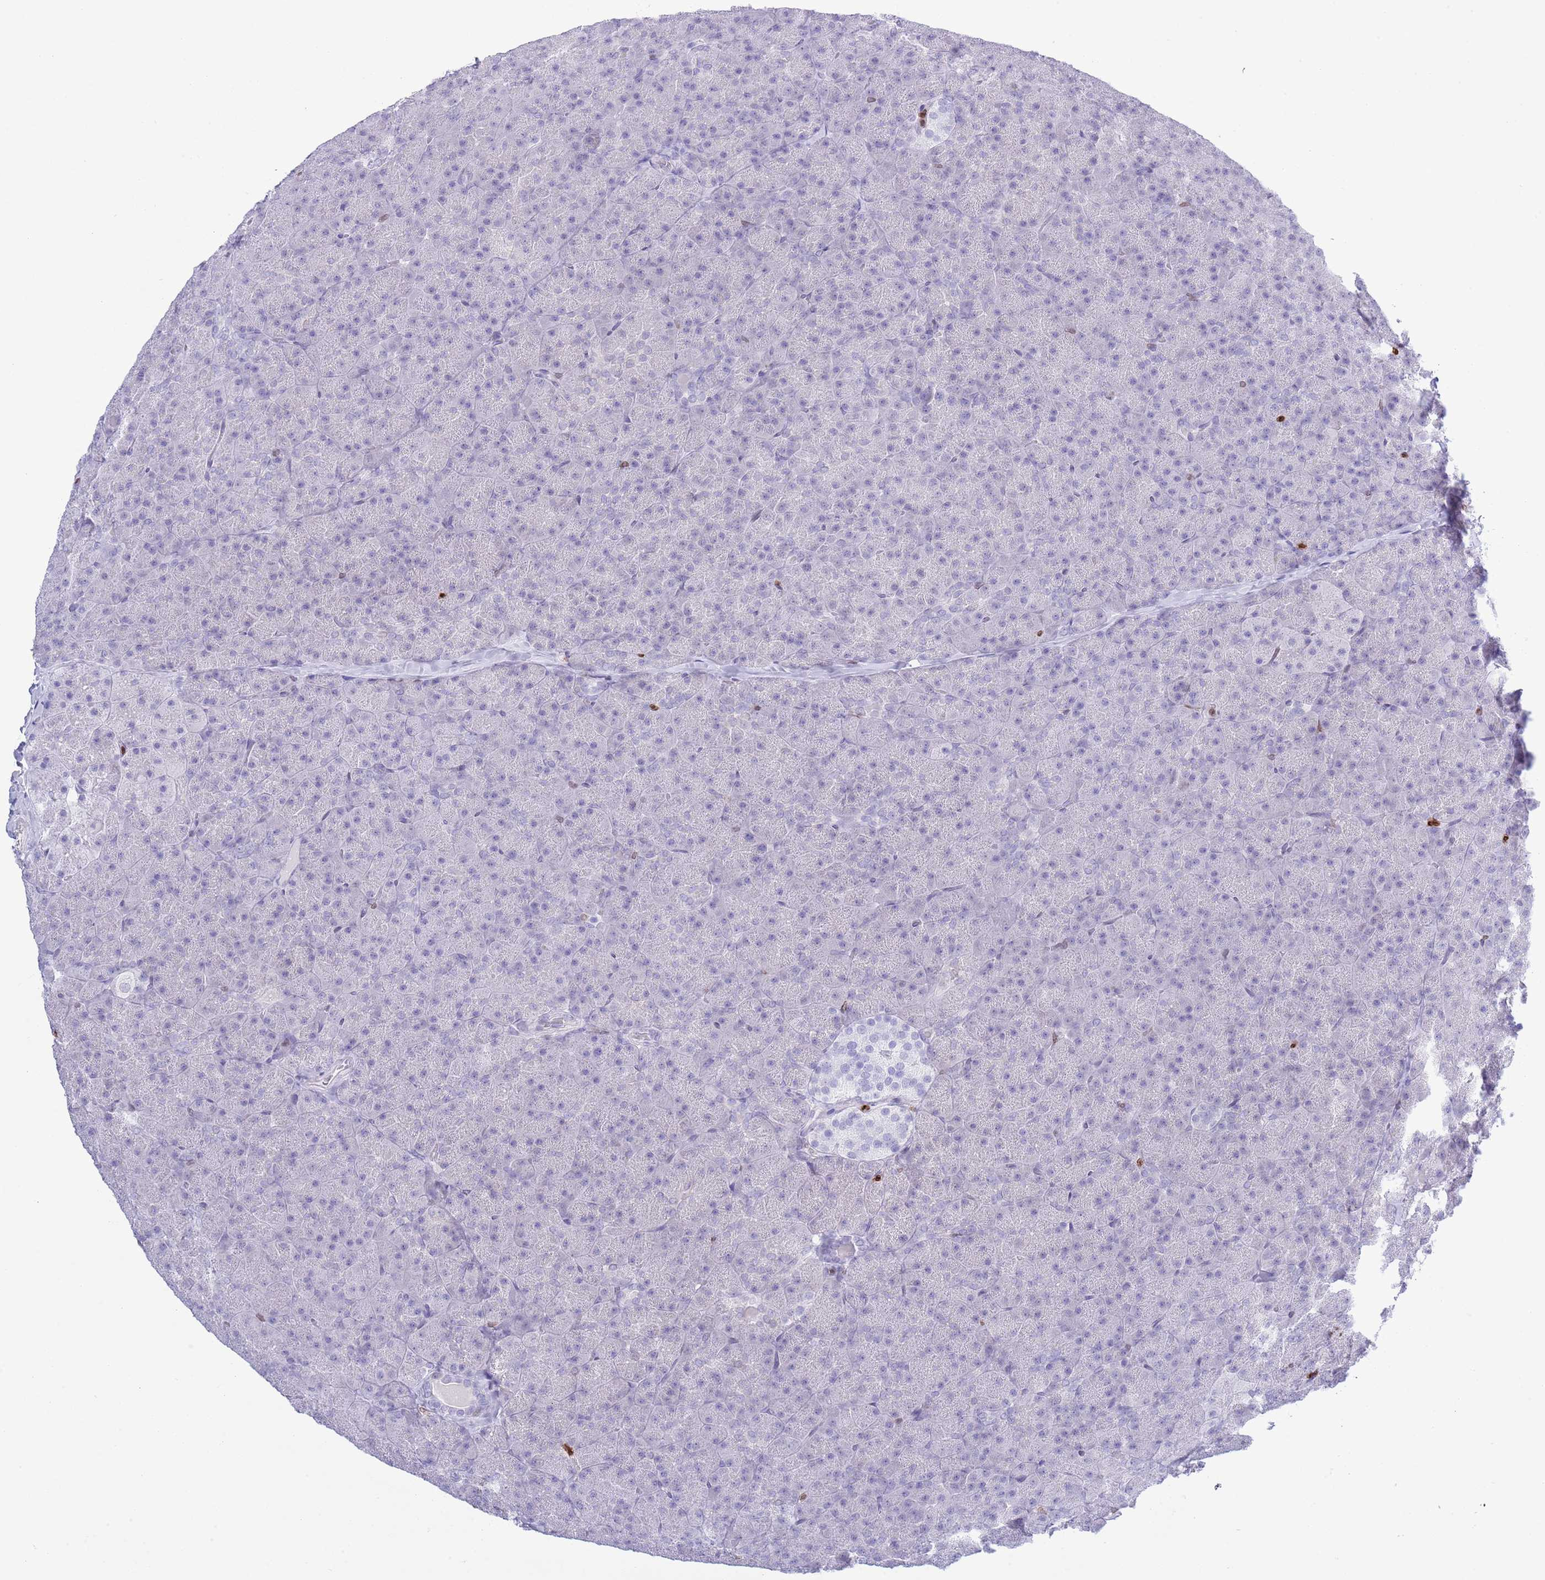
{"staining": {"intensity": "negative", "quantity": "none", "location": "none"}, "tissue": "pancreas", "cell_type": "Exocrine glandular cells", "image_type": "normal", "snomed": [{"axis": "morphology", "description": "Normal tissue, NOS"}, {"axis": "topography", "description": "Pancreas"}], "caption": "Histopathology image shows no protein positivity in exocrine glandular cells of benign pancreas.", "gene": "LBR", "patient": {"sex": "male", "age": 36}}